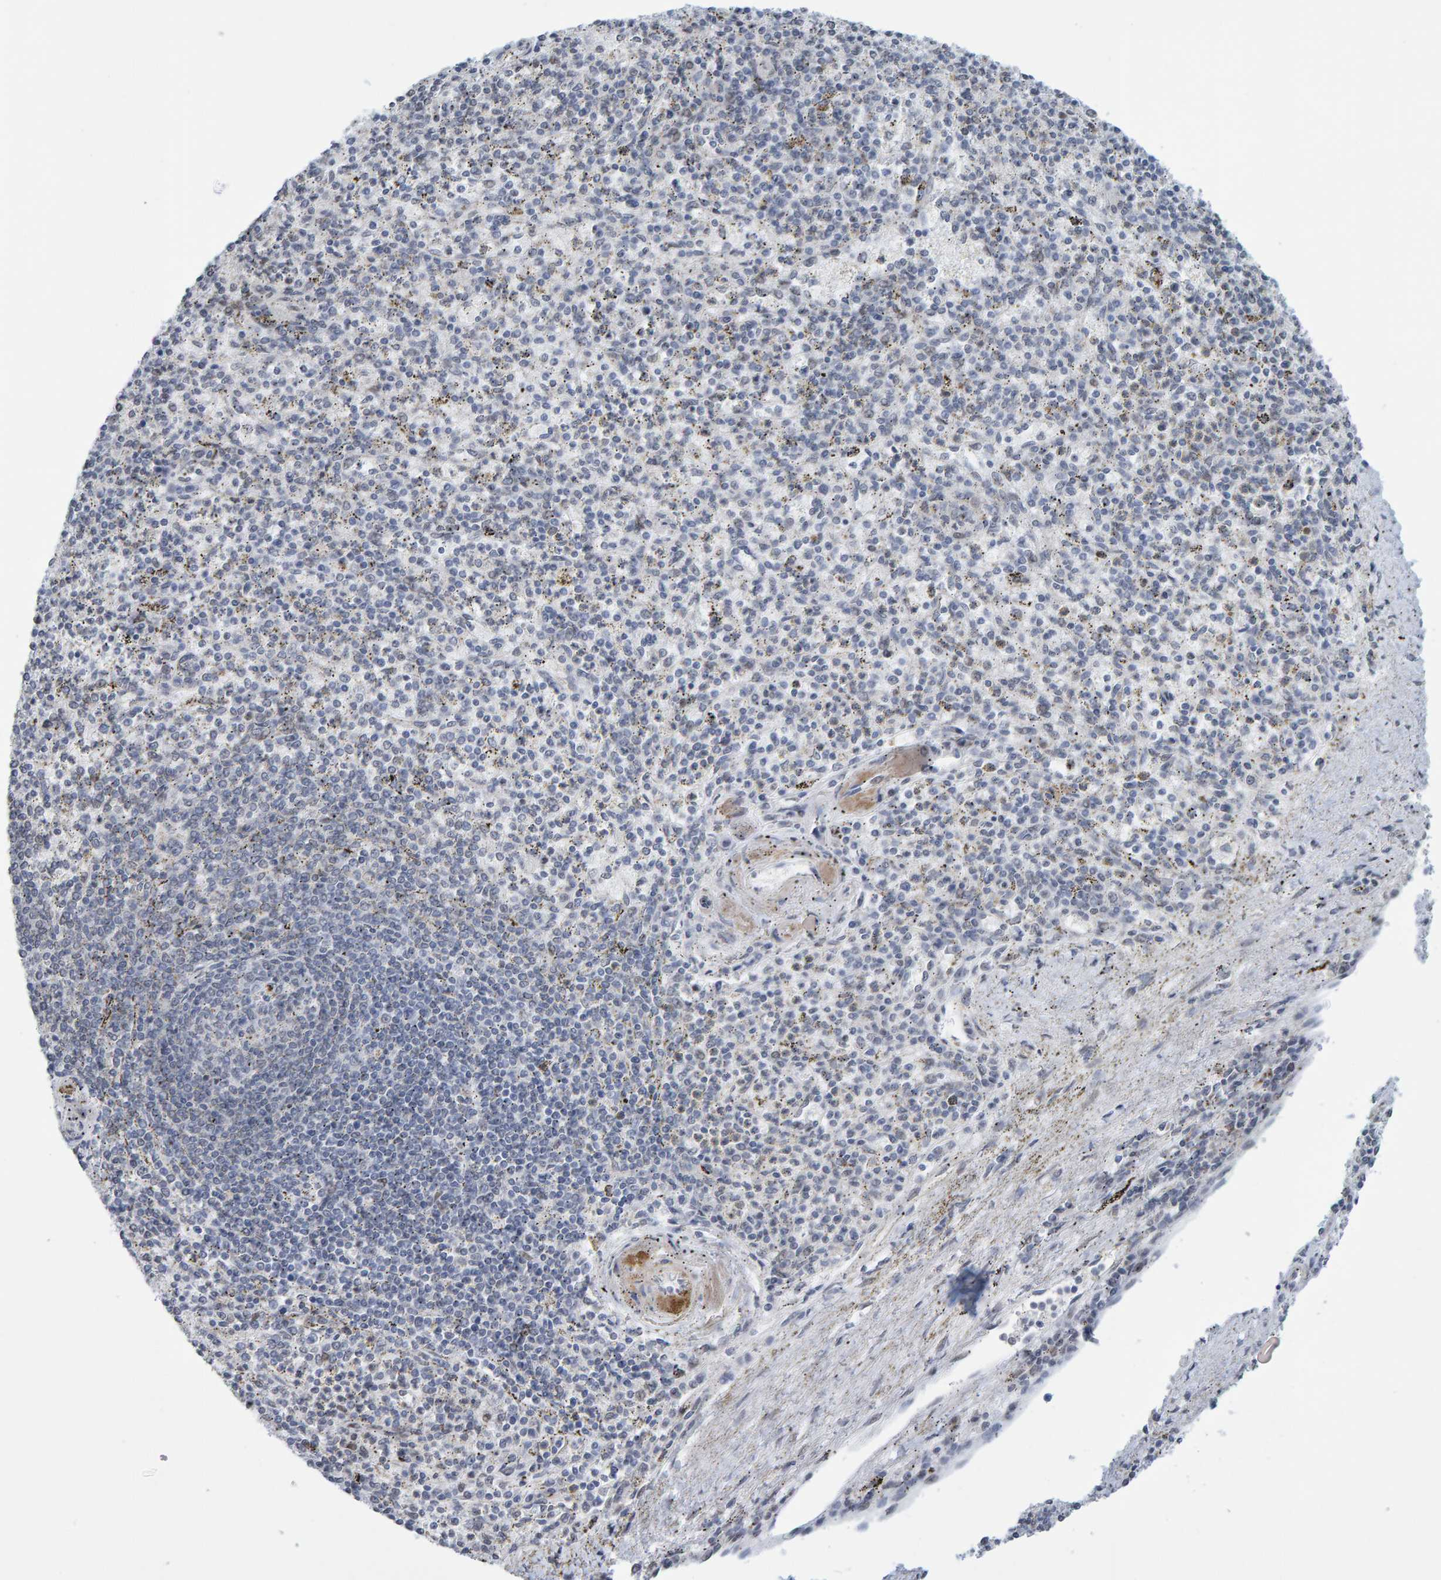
{"staining": {"intensity": "negative", "quantity": "none", "location": "none"}, "tissue": "spleen", "cell_type": "Cells in red pulp", "image_type": "normal", "snomed": [{"axis": "morphology", "description": "Normal tissue, NOS"}, {"axis": "topography", "description": "Spleen"}], "caption": "Protein analysis of unremarkable spleen displays no significant expression in cells in red pulp. Brightfield microscopy of immunohistochemistry (IHC) stained with DAB (3,3'-diaminobenzidine) (brown) and hematoxylin (blue), captured at high magnification.", "gene": "USP43", "patient": {"sex": "male", "age": 72}}